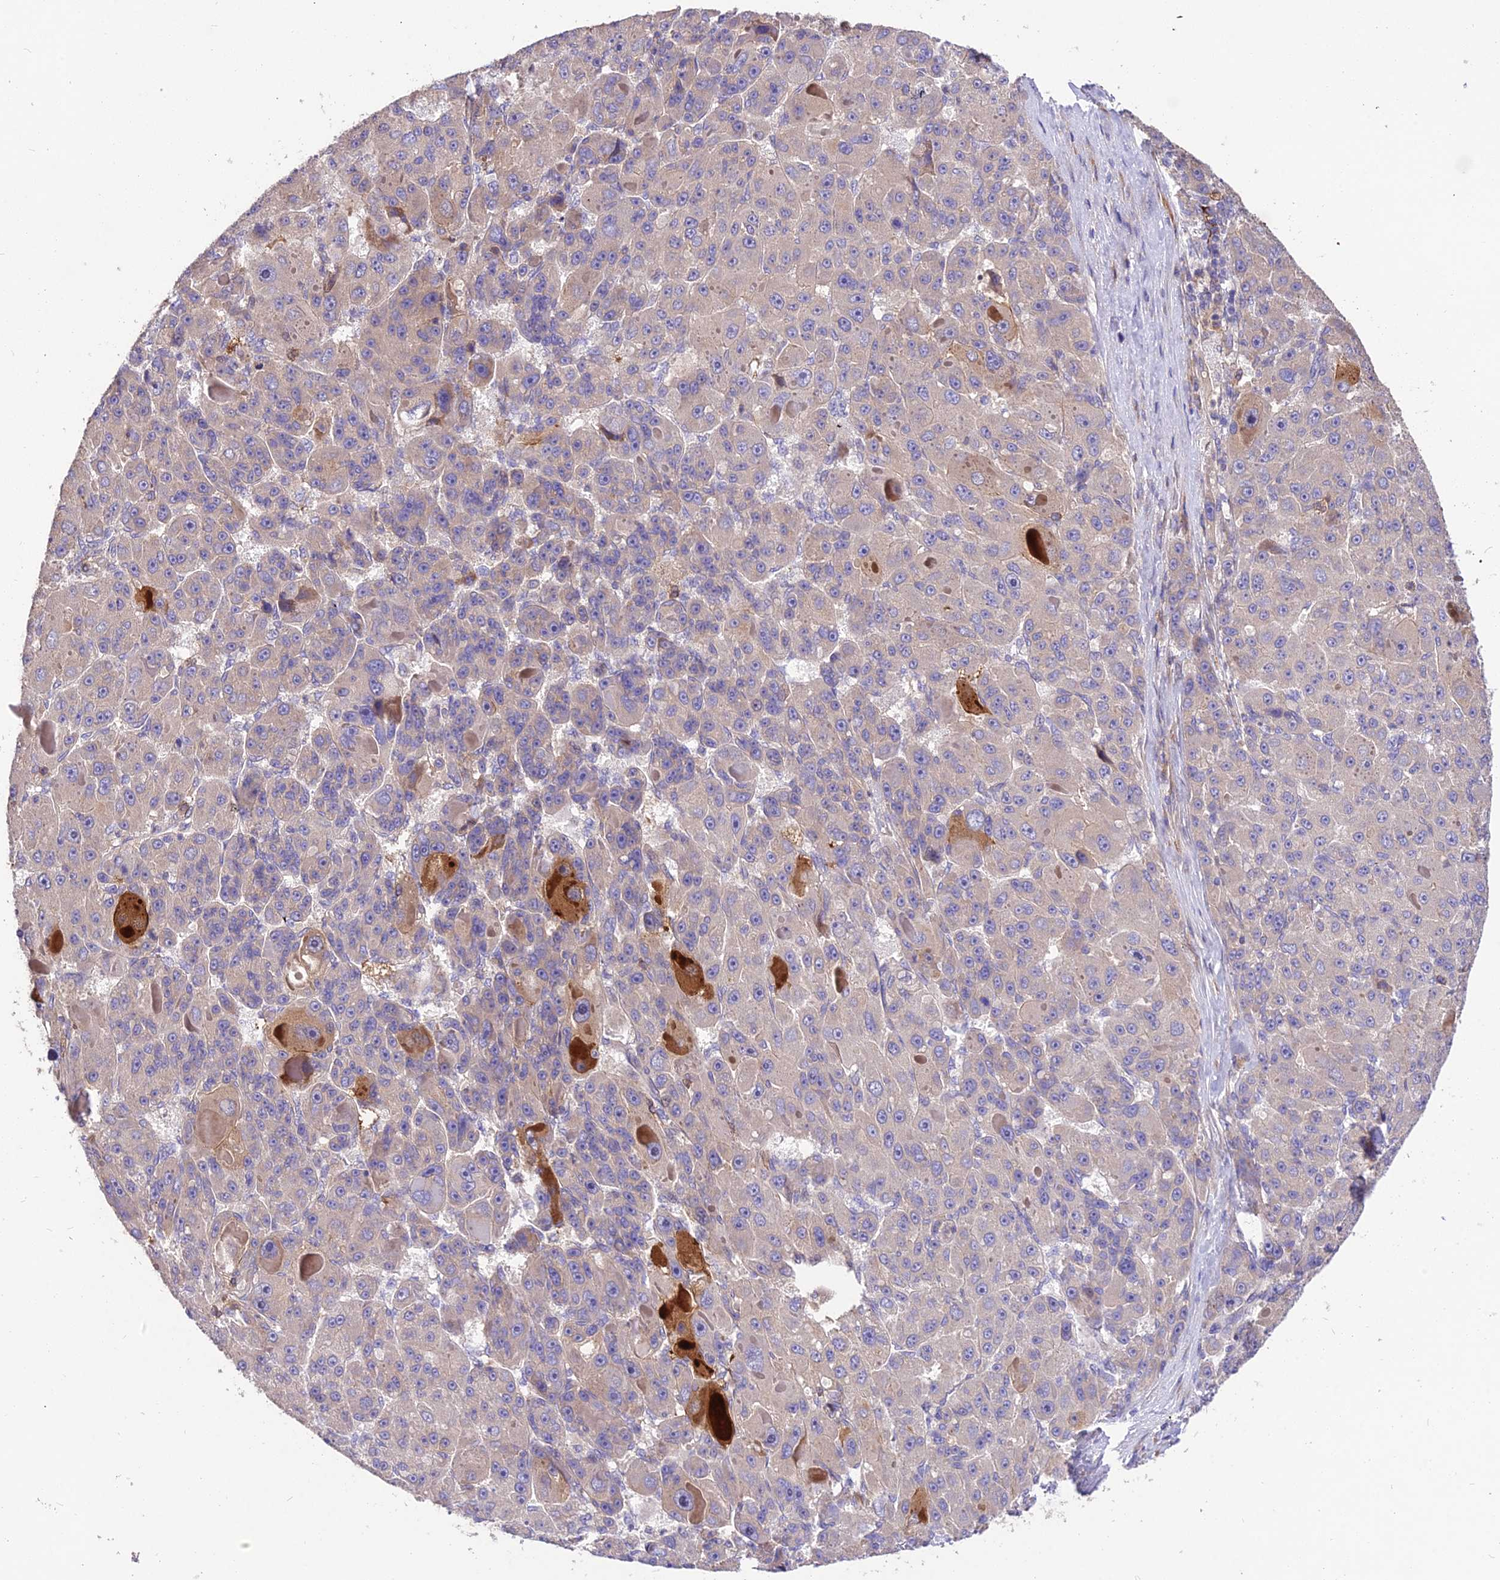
{"staining": {"intensity": "negative", "quantity": "none", "location": "none"}, "tissue": "liver cancer", "cell_type": "Tumor cells", "image_type": "cancer", "snomed": [{"axis": "morphology", "description": "Carcinoma, Hepatocellular, NOS"}, {"axis": "topography", "description": "Liver"}], "caption": "Immunohistochemistry of human liver hepatocellular carcinoma exhibits no positivity in tumor cells.", "gene": "ROCK1", "patient": {"sex": "male", "age": 76}}